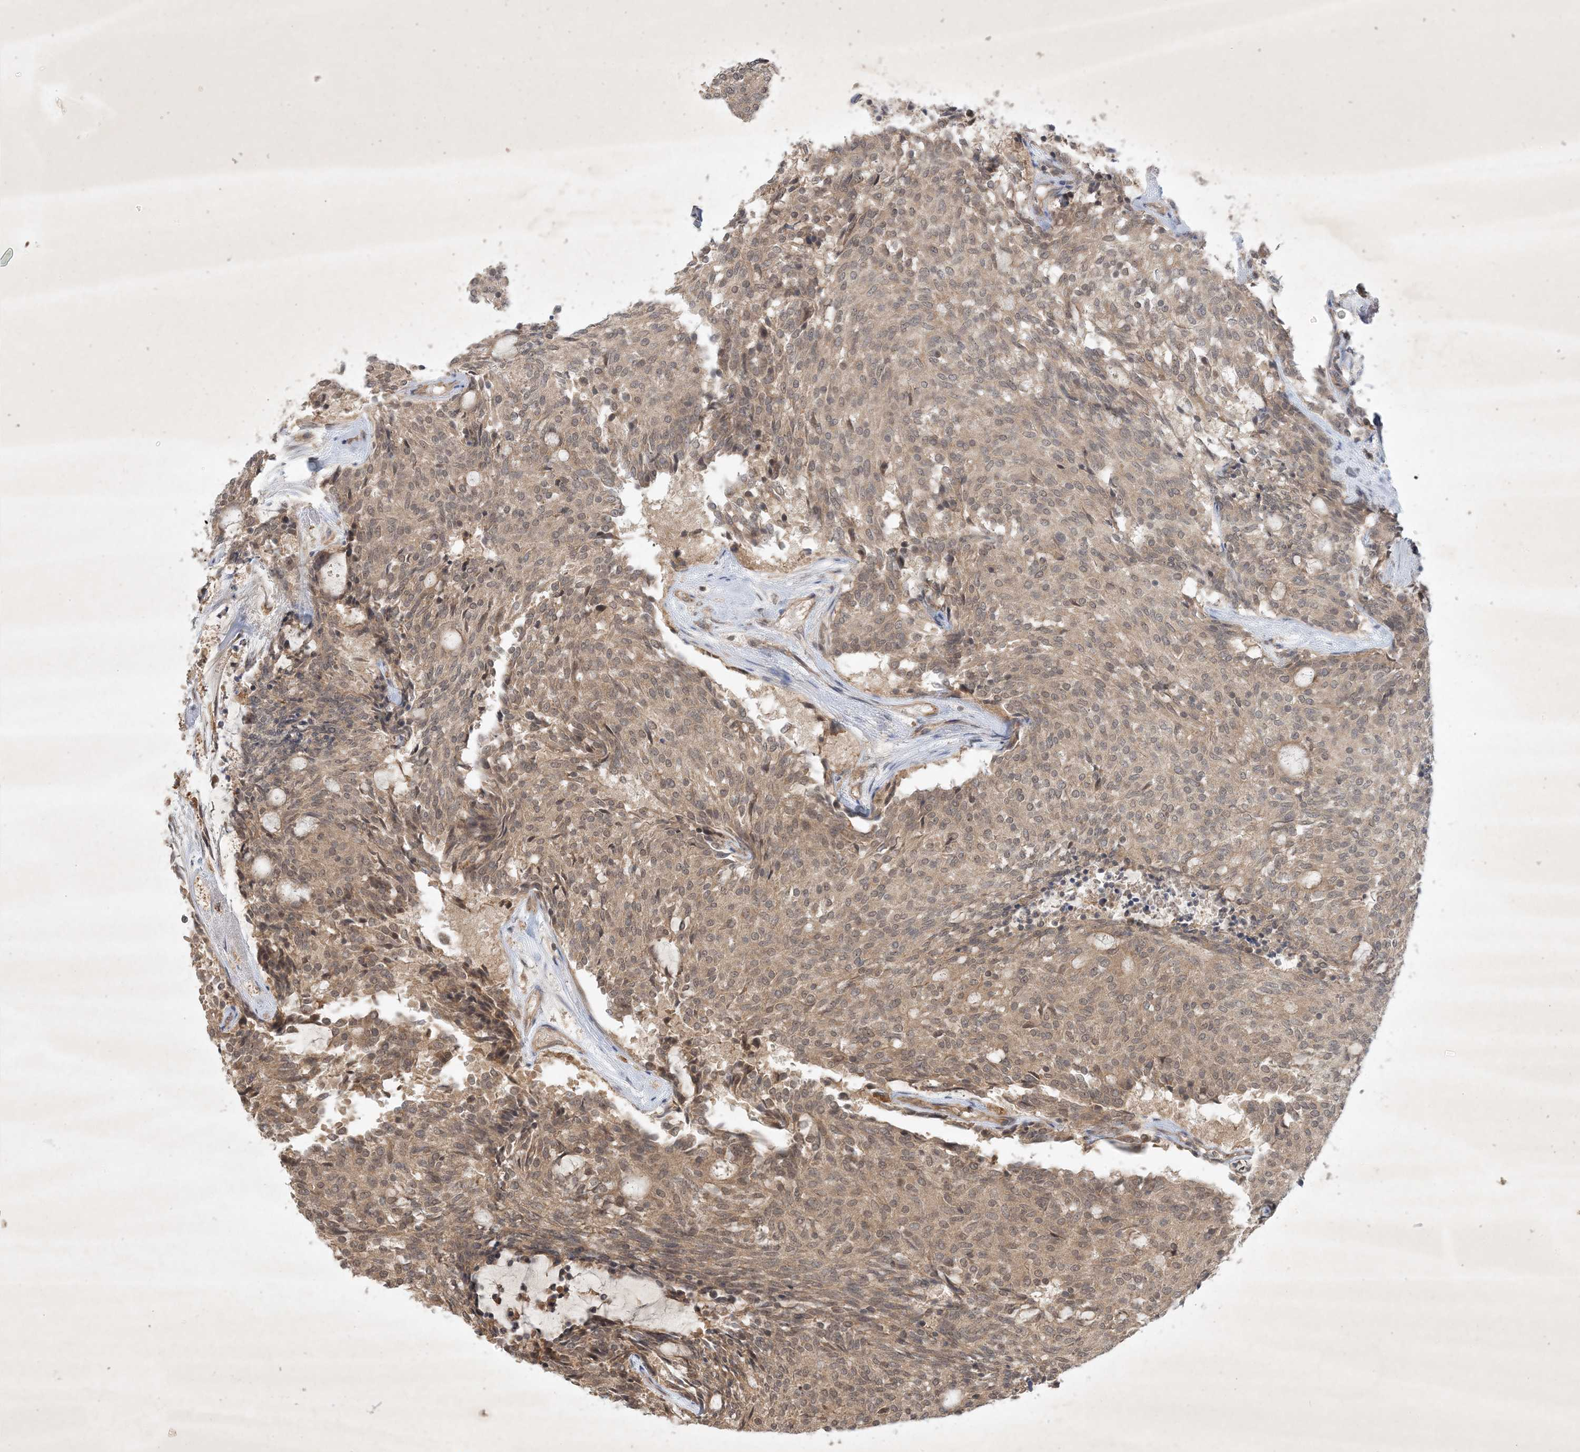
{"staining": {"intensity": "moderate", "quantity": "<25%", "location": "cytoplasmic/membranous"}, "tissue": "carcinoid", "cell_type": "Tumor cells", "image_type": "cancer", "snomed": [{"axis": "morphology", "description": "Carcinoid, malignant, NOS"}, {"axis": "topography", "description": "Pancreas"}], "caption": "High-power microscopy captured an immunohistochemistry photomicrograph of carcinoid (malignant), revealing moderate cytoplasmic/membranous positivity in approximately <25% of tumor cells. Ihc stains the protein of interest in brown and the nuclei are stained blue.", "gene": "ZCCHC4", "patient": {"sex": "female", "age": 54}}